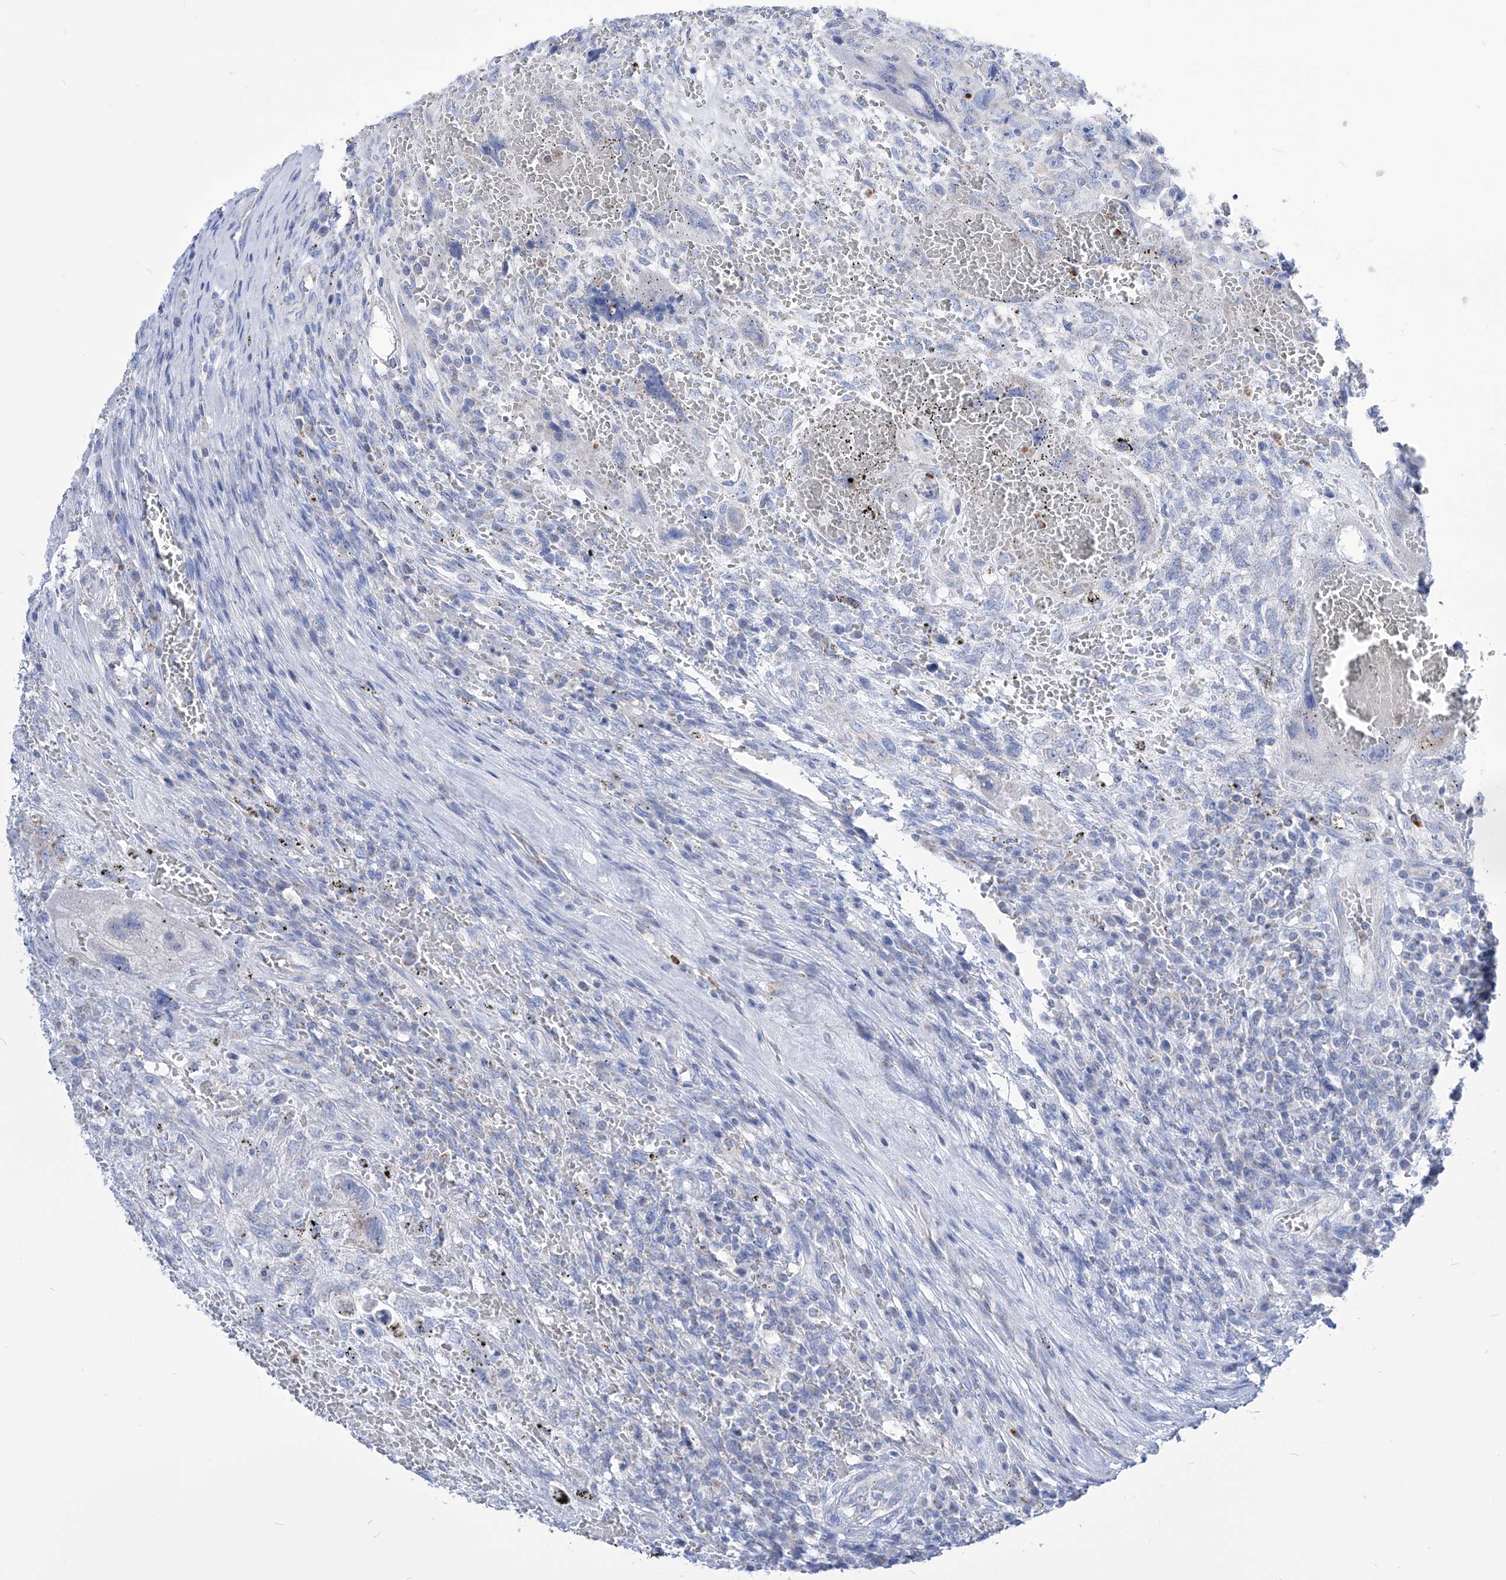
{"staining": {"intensity": "negative", "quantity": "none", "location": "none"}, "tissue": "testis cancer", "cell_type": "Tumor cells", "image_type": "cancer", "snomed": [{"axis": "morphology", "description": "Carcinoma, Embryonal, NOS"}, {"axis": "topography", "description": "Testis"}], "caption": "Tumor cells are negative for brown protein staining in embryonal carcinoma (testis).", "gene": "COQ3", "patient": {"sex": "male", "age": 26}}